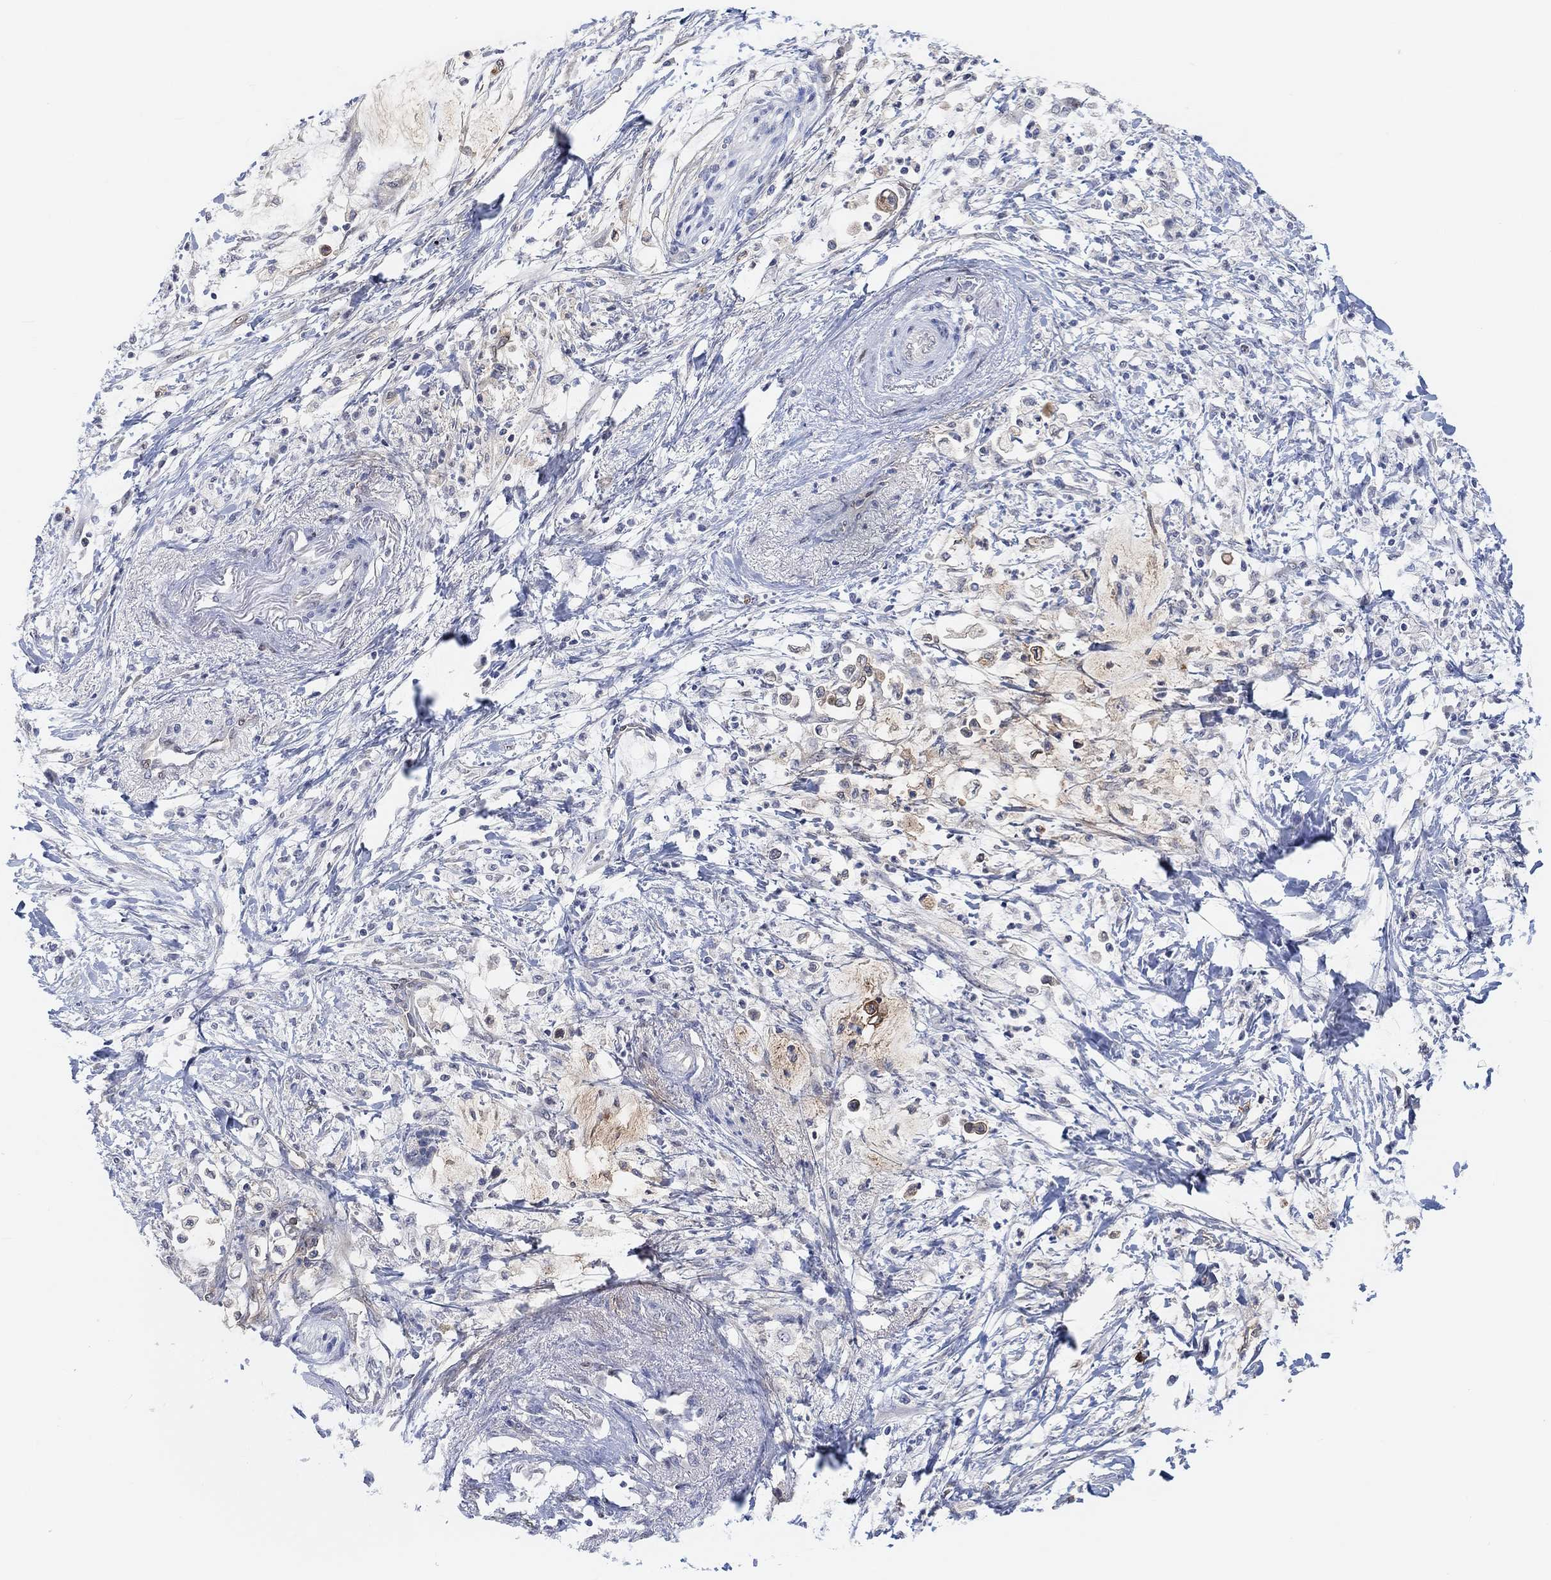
{"staining": {"intensity": "negative", "quantity": "none", "location": "none"}, "tissue": "pancreatic cancer", "cell_type": "Tumor cells", "image_type": "cancer", "snomed": [{"axis": "morphology", "description": "Normal tissue, NOS"}, {"axis": "morphology", "description": "Adenocarcinoma, NOS"}, {"axis": "topography", "description": "Pancreas"}, {"axis": "topography", "description": "Duodenum"}], "caption": "Immunohistochemistry micrograph of human adenocarcinoma (pancreatic) stained for a protein (brown), which demonstrates no staining in tumor cells.", "gene": "MUC1", "patient": {"sex": "female", "age": 60}}